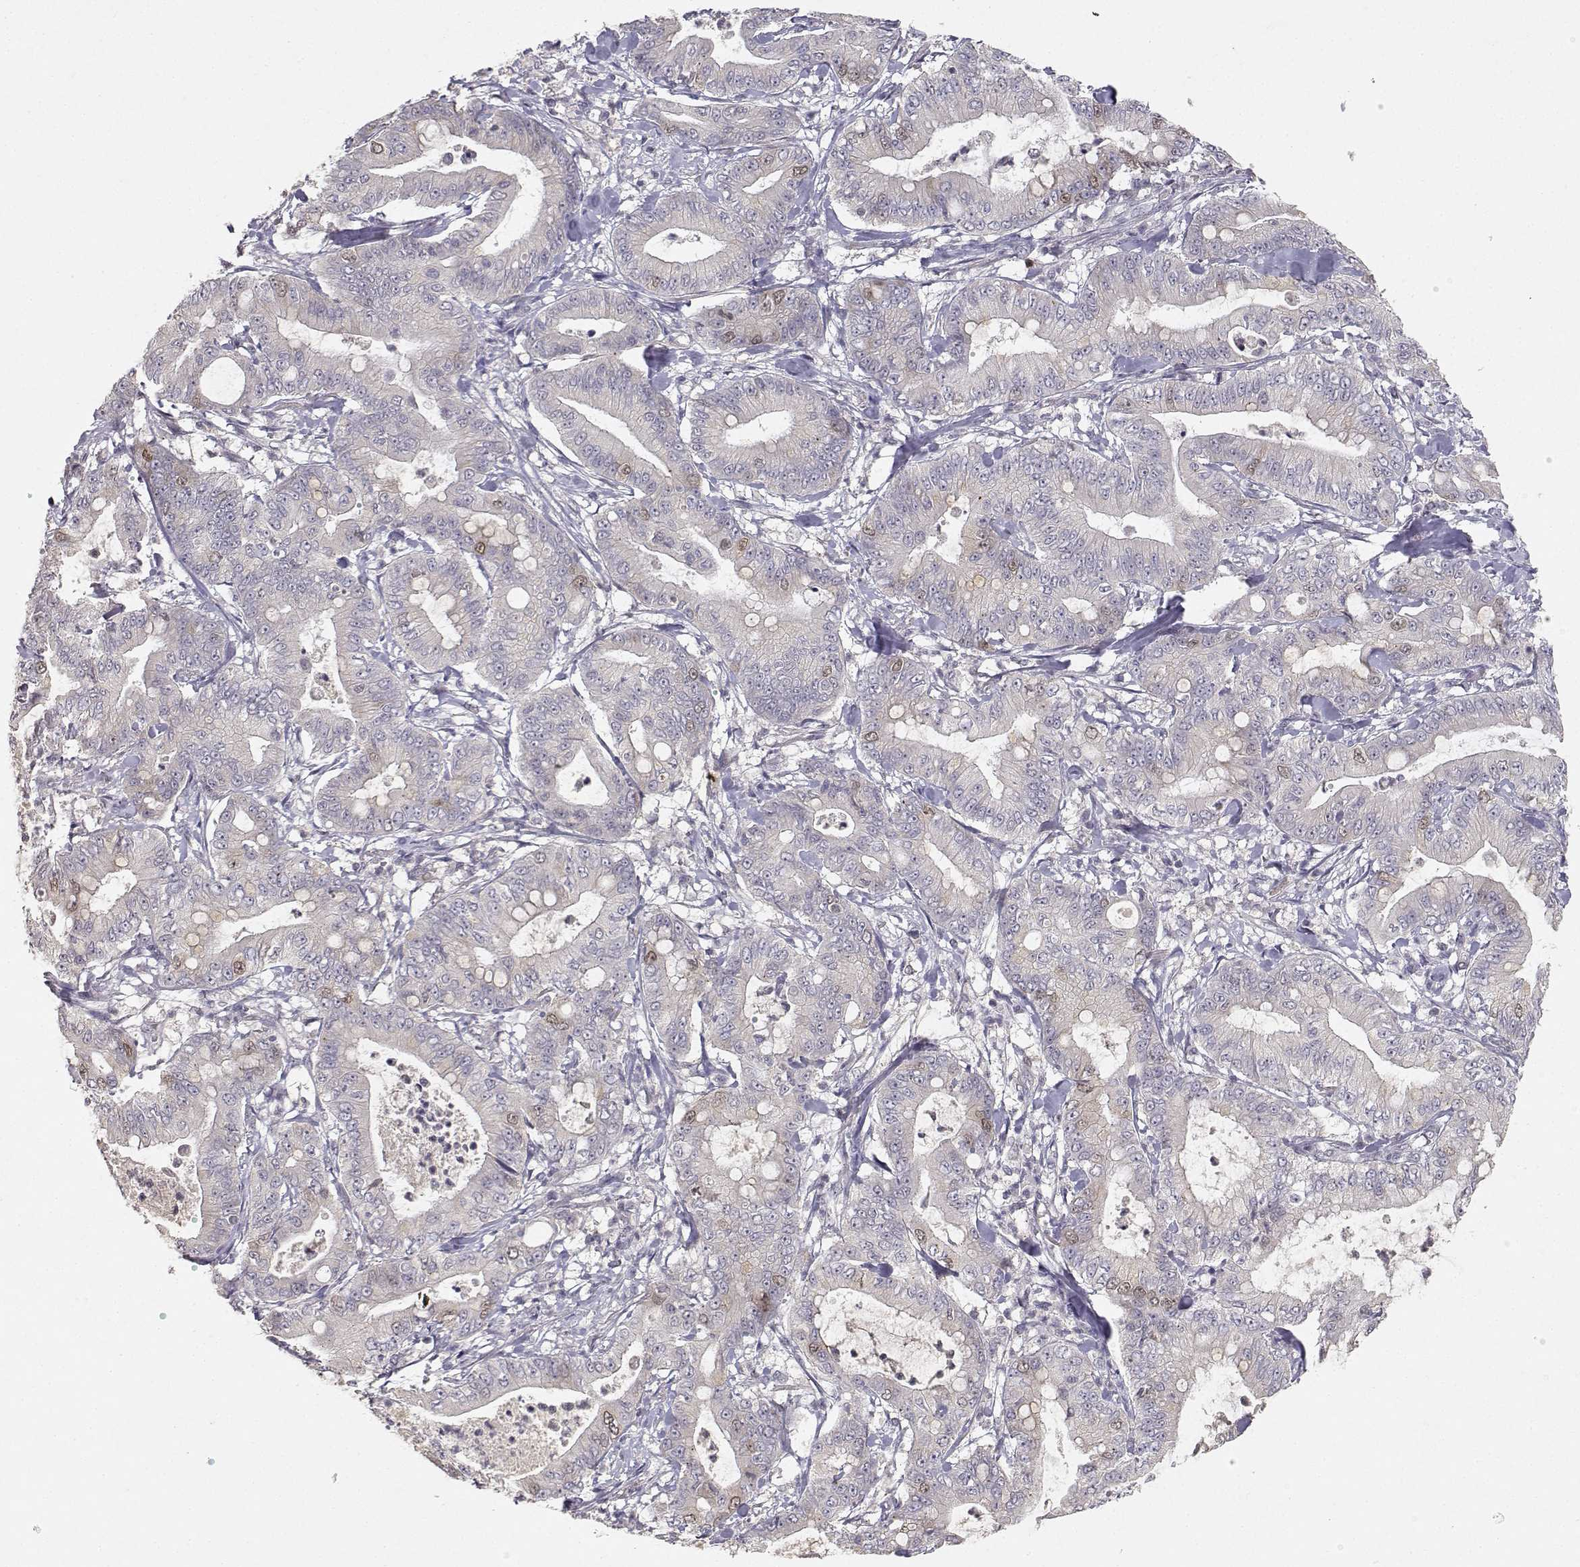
{"staining": {"intensity": "weak", "quantity": "<25%", "location": "nuclear"}, "tissue": "pancreatic cancer", "cell_type": "Tumor cells", "image_type": "cancer", "snomed": [{"axis": "morphology", "description": "Adenocarcinoma, NOS"}, {"axis": "topography", "description": "Pancreas"}], "caption": "This is an immunohistochemistry (IHC) photomicrograph of pancreatic adenocarcinoma. There is no positivity in tumor cells.", "gene": "RAD51", "patient": {"sex": "male", "age": 71}}